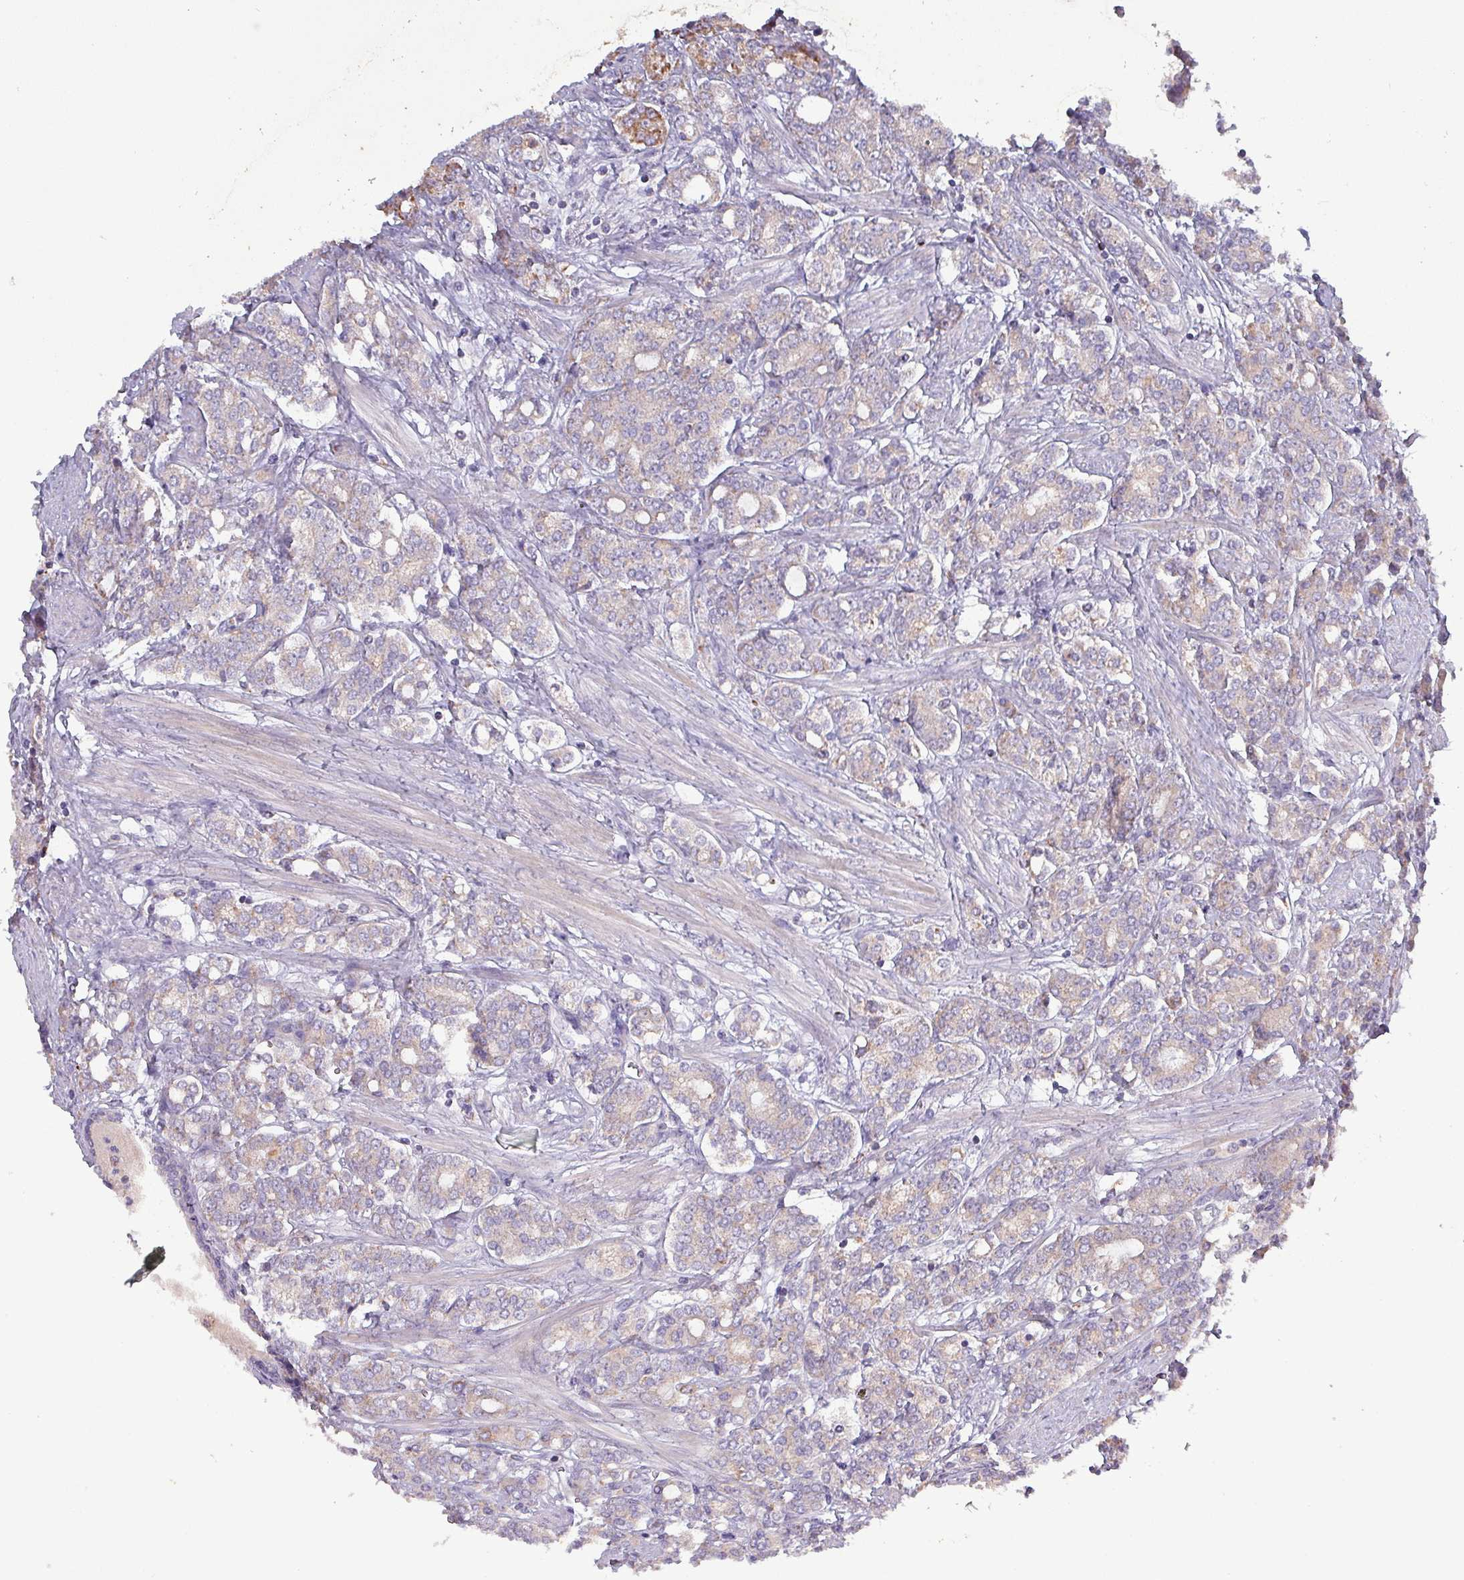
{"staining": {"intensity": "weak", "quantity": "<25%", "location": "cytoplasmic/membranous"}, "tissue": "prostate cancer", "cell_type": "Tumor cells", "image_type": "cancer", "snomed": [{"axis": "morphology", "description": "Adenocarcinoma, High grade"}, {"axis": "topography", "description": "Prostate"}], "caption": "An immunohistochemistry (IHC) image of prostate cancer (adenocarcinoma (high-grade)) is shown. There is no staining in tumor cells of prostate cancer (adenocarcinoma (high-grade)). (Immunohistochemistry (ihc), brightfield microscopy, high magnification).", "gene": "ZNF322", "patient": {"sex": "male", "age": 62}}